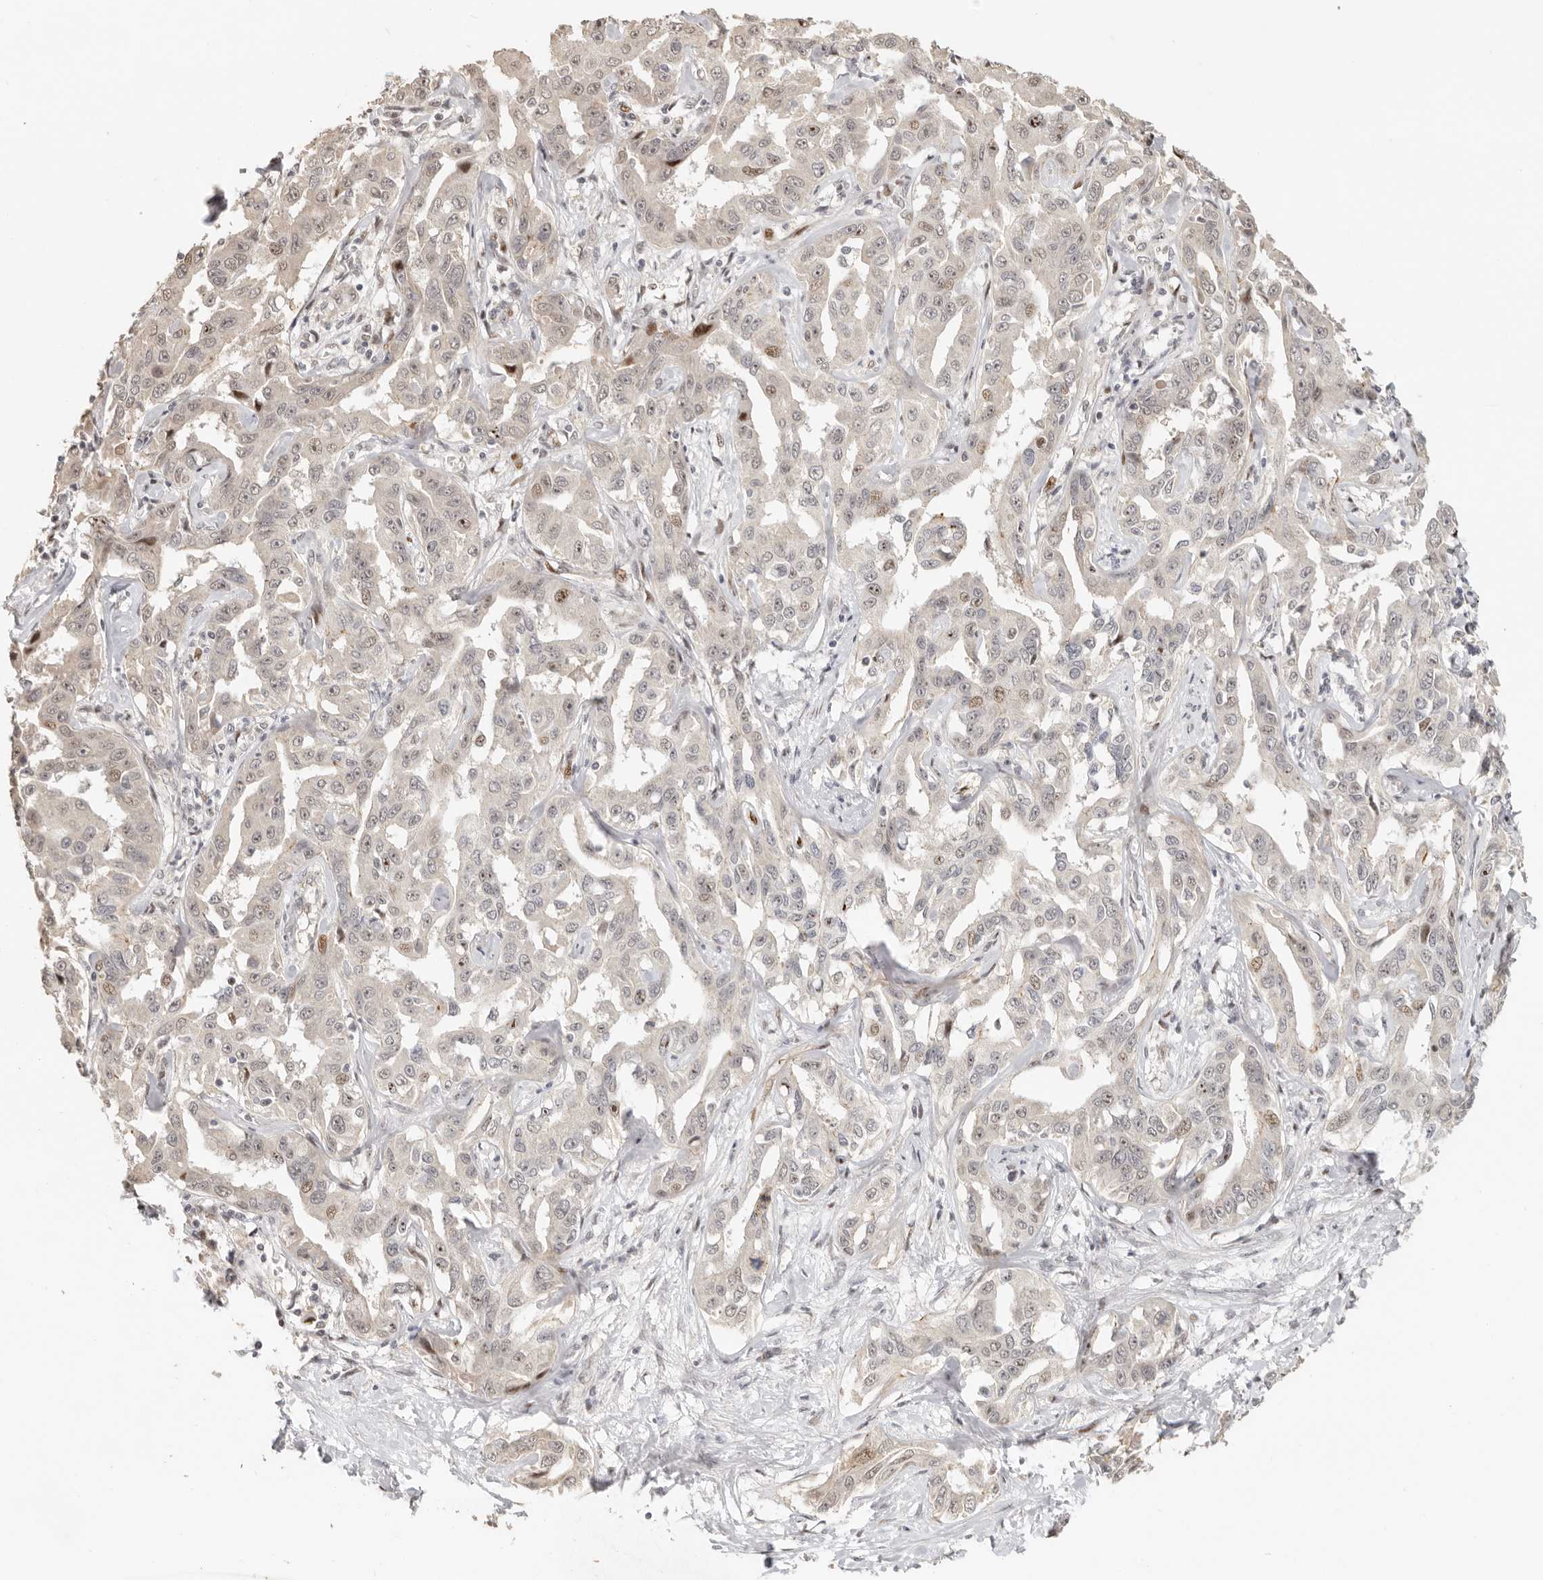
{"staining": {"intensity": "moderate", "quantity": "<25%", "location": "nuclear"}, "tissue": "liver cancer", "cell_type": "Tumor cells", "image_type": "cancer", "snomed": [{"axis": "morphology", "description": "Cholangiocarcinoma"}, {"axis": "topography", "description": "Liver"}], "caption": "Moderate nuclear expression is identified in about <25% of tumor cells in cholangiocarcinoma (liver).", "gene": "GPBP1L1", "patient": {"sex": "male", "age": 59}}